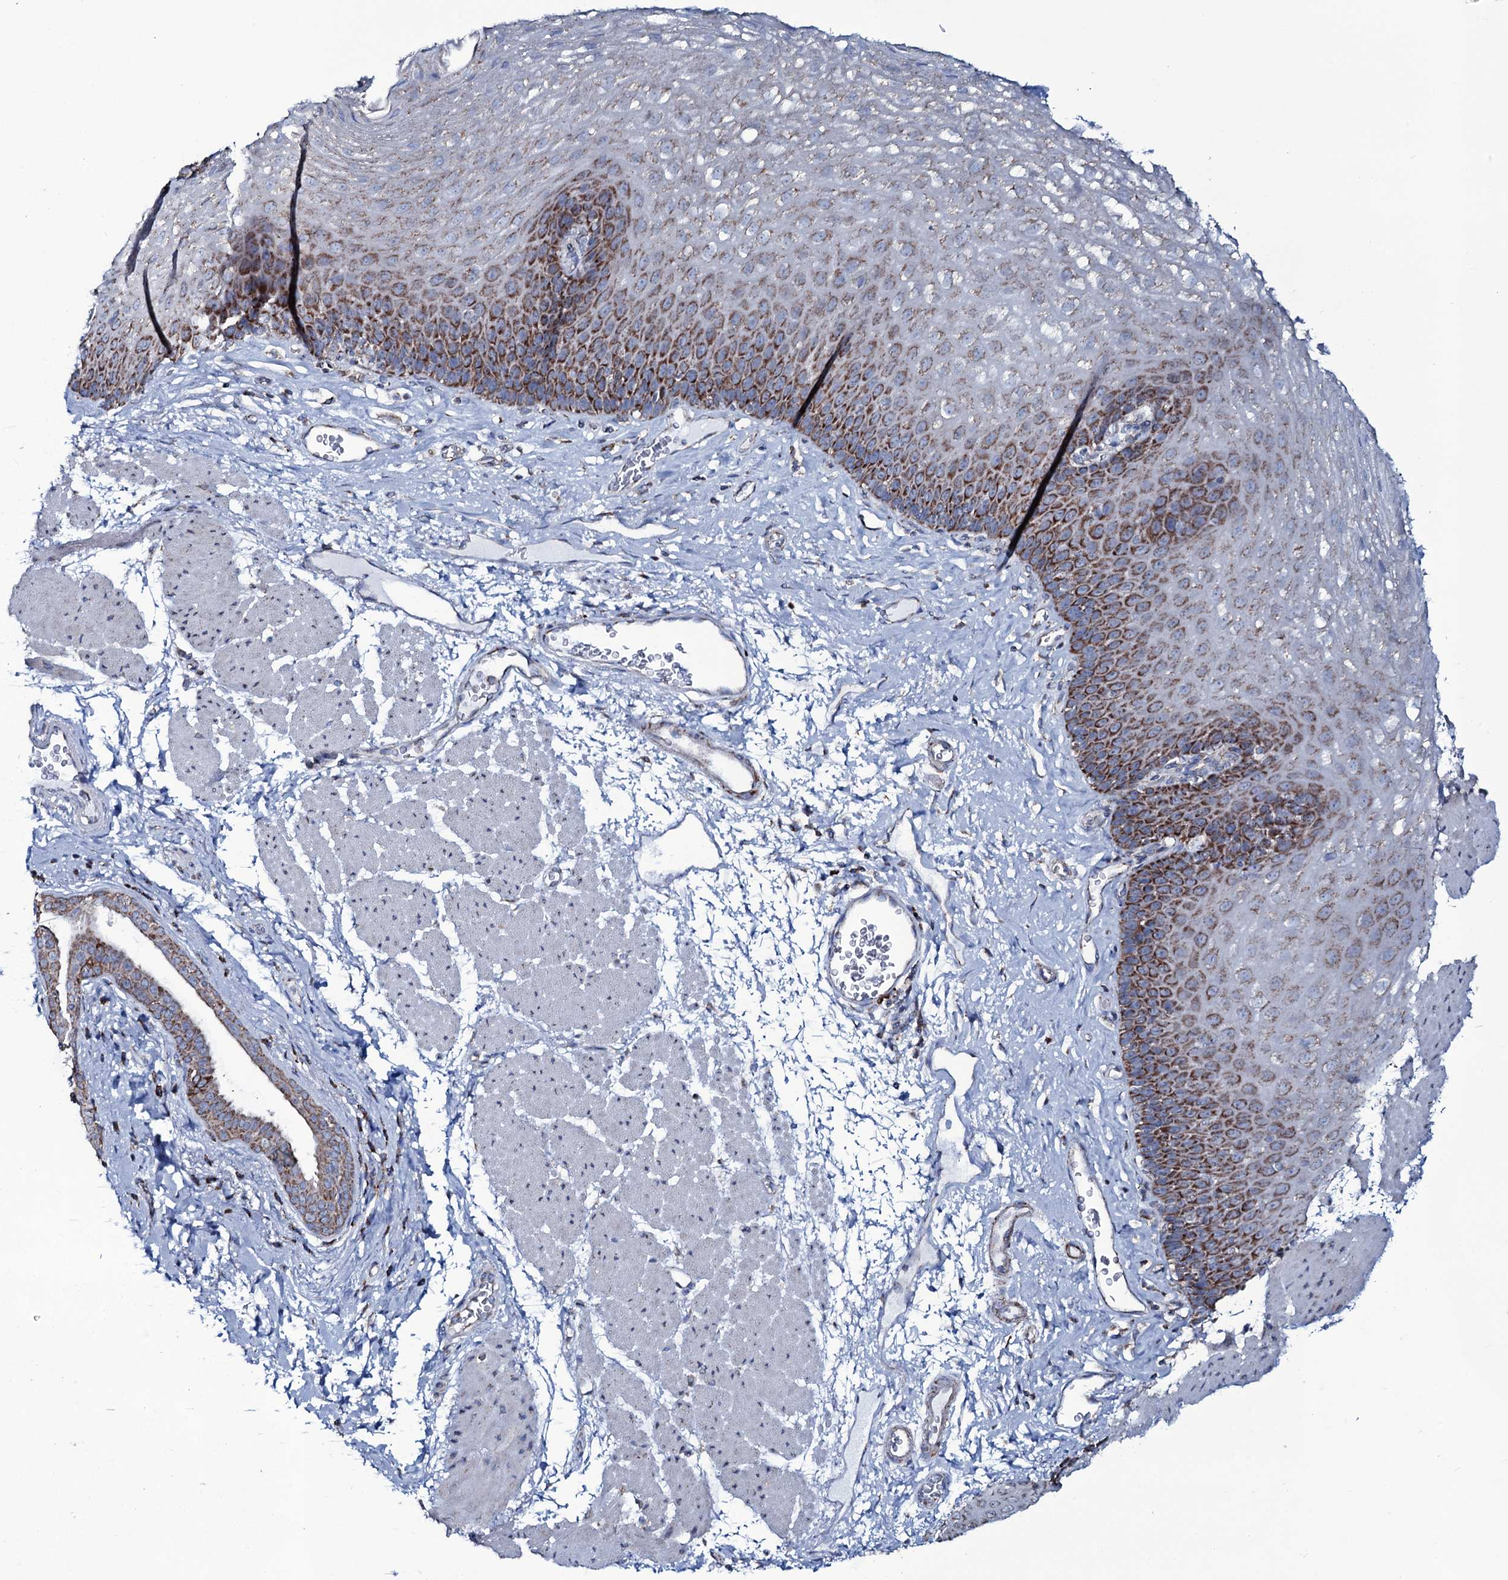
{"staining": {"intensity": "strong", "quantity": "25%-75%", "location": "cytoplasmic/membranous"}, "tissue": "esophagus", "cell_type": "Squamous epithelial cells", "image_type": "normal", "snomed": [{"axis": "morphology", "description": "Normal tissue, NOS"}, {"axis": "topography", "description": "Esophagus"}], "caption": "Immunohistochemical staining of benign human esophagus exhibits strong cytoplasmic/membranous protein staining in approximately 25%-75% of squamous epithelial cells.", "gene": "MRPS35", "patient": {"sex": "female", "age": 66}}